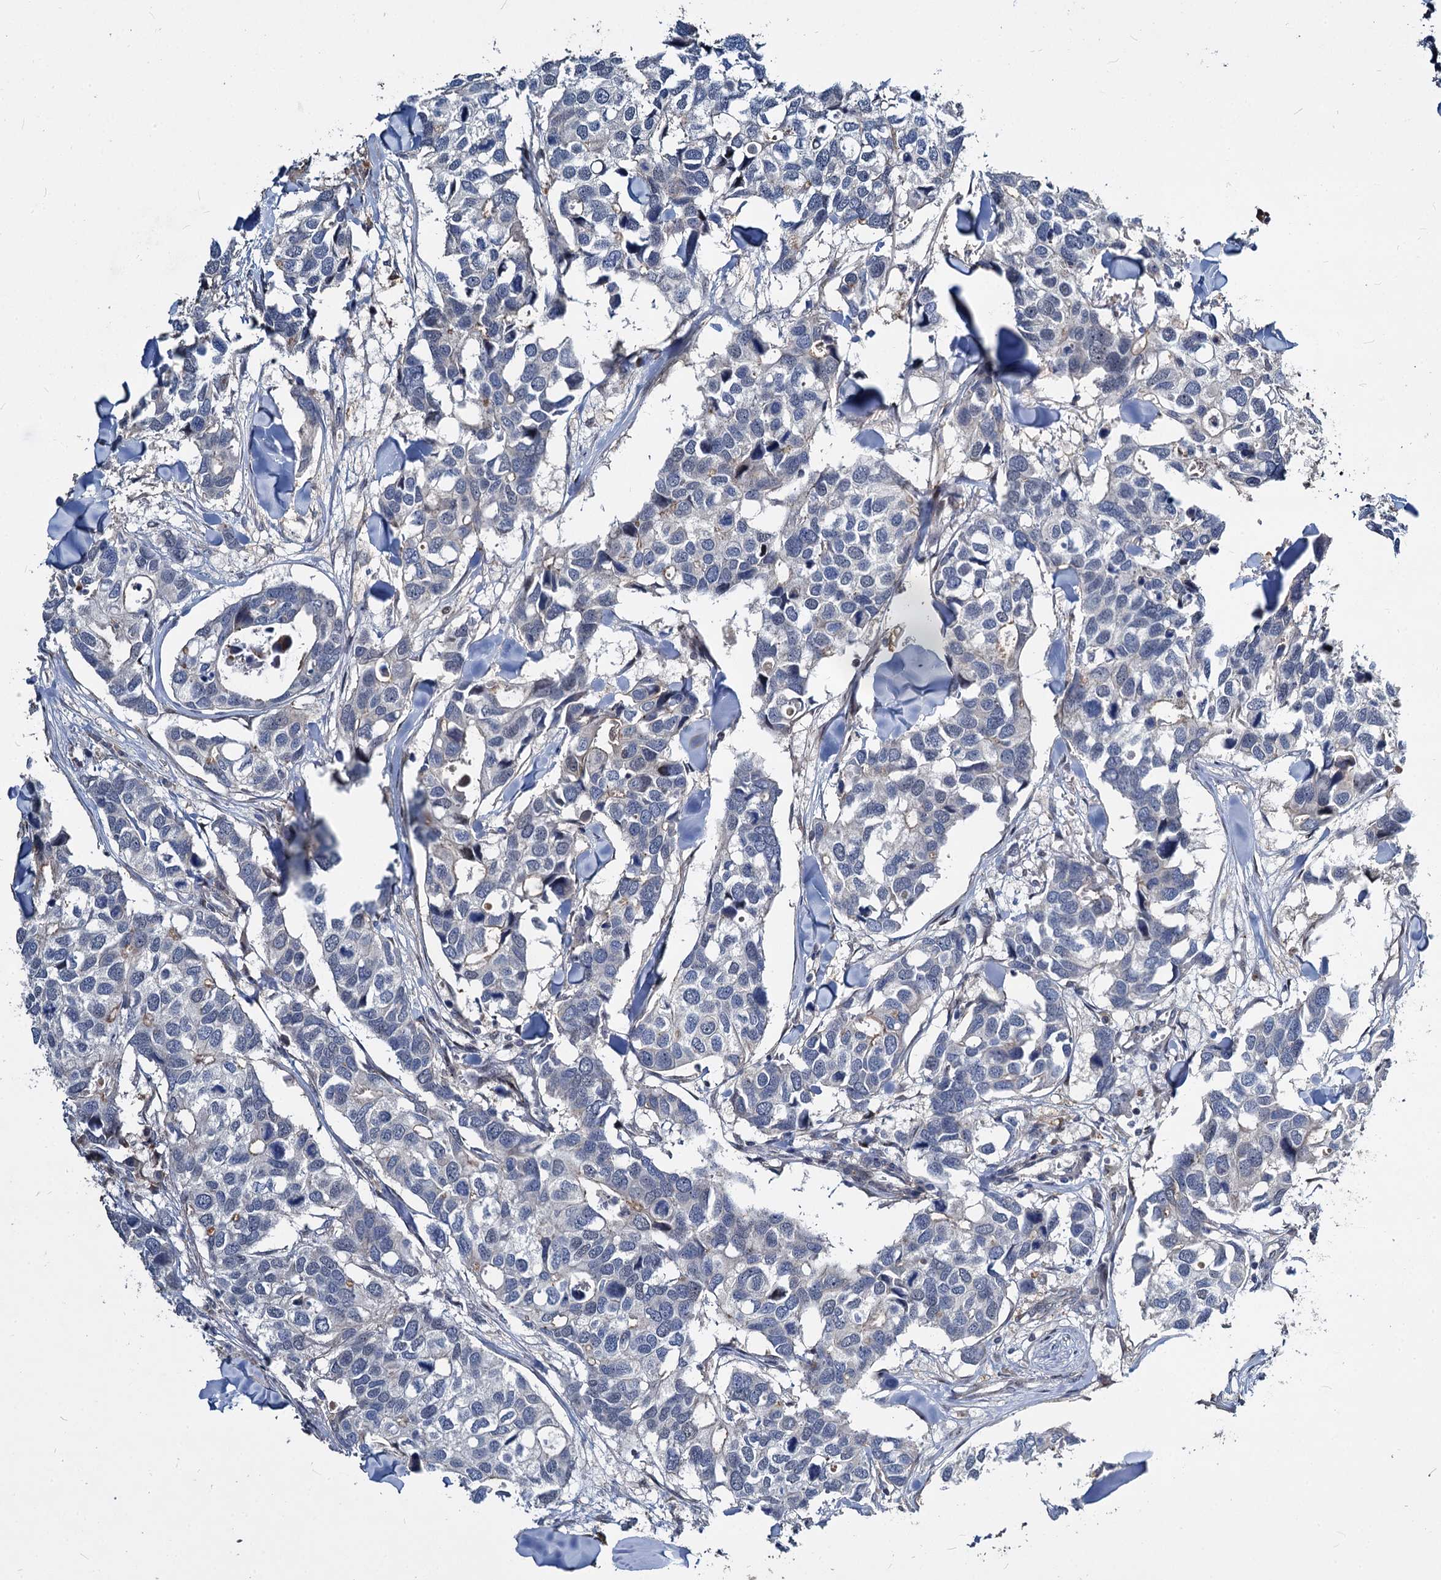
{"staining": {"intensity": "negative", "quantity": "none", "location": "none"}, "tissue": "breast cancer", "cell_type": "Tumor cells", "image_type": "cancer", "snomed": [{"axis": "morphology", "description": "Duct carcinoma"}, {"axis": "topography", "description": "Breast"}], "caption": "Tumor cells are negative for brown protein staining in breast cancer (intraductal carcinoma). (Stains: DAB IHC with hematoxylin counter stain, Microscopy: brightfield microscopy at high magnification).", "gene": "ATG101", "patient": {"sex": "female", "age": 83}}